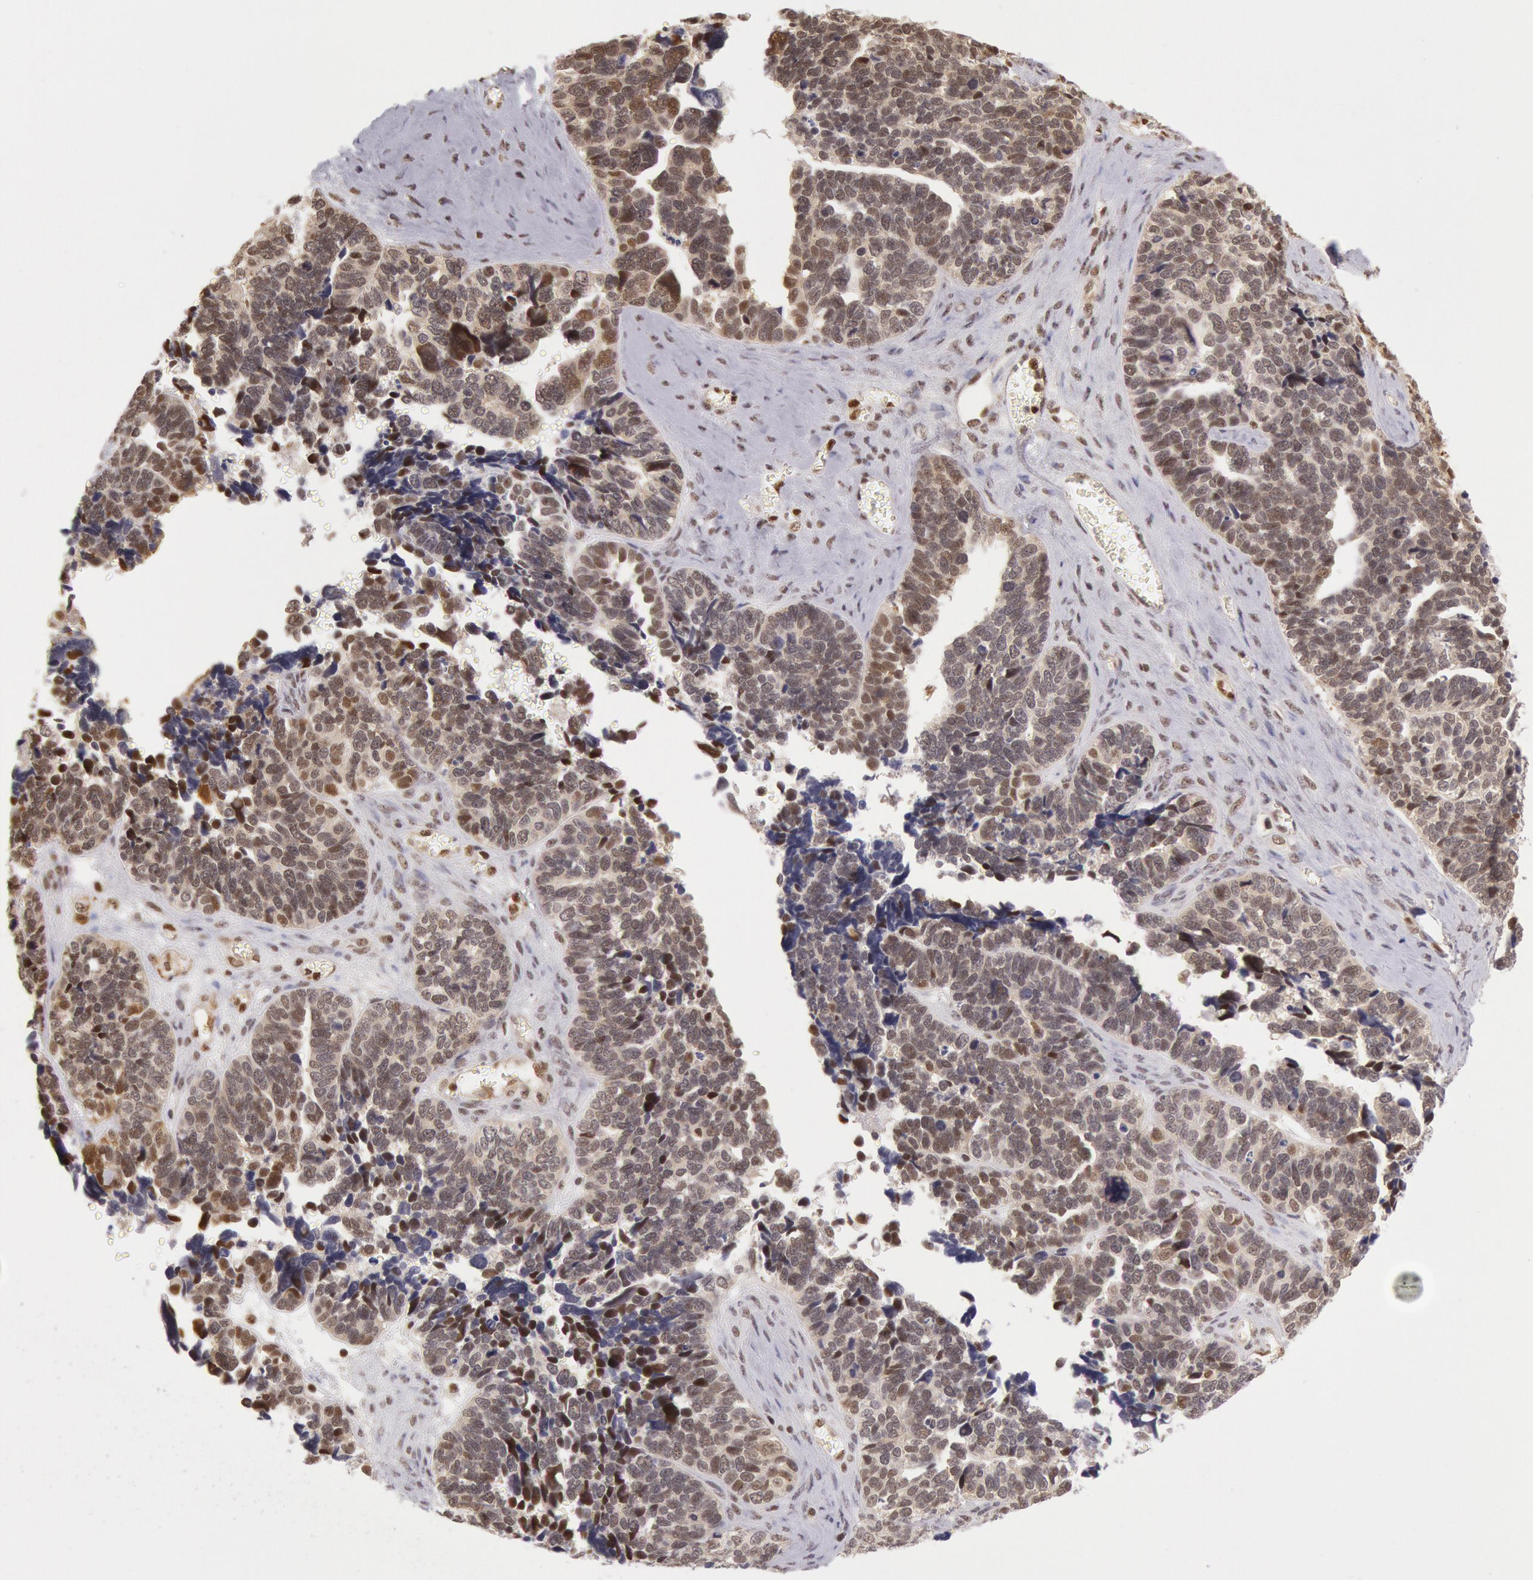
{"staining": {"intensity": "moderate", "quantity": ">75%", "location": "nuclear"}, "tissue": "ovarian cancer", "cell_type": "Tumor cells", "image_type": "cancer", "snomed": [{"axis": "morphology", "description": "Cystadenocarcinoma, serous, NOS"}, {"axis": "topography", "description": "Ovary"}], "caption": "Immunohistochemistry of ovarian serous cystadenocarcinoma shows medium levels of moderate nuclear positivity in about >75% of tumor cells. (Brightfield microscopy of DAB IHC at high magnification).", "gene": "ESS2", "patient": {"sex": "female", "age": 77}}